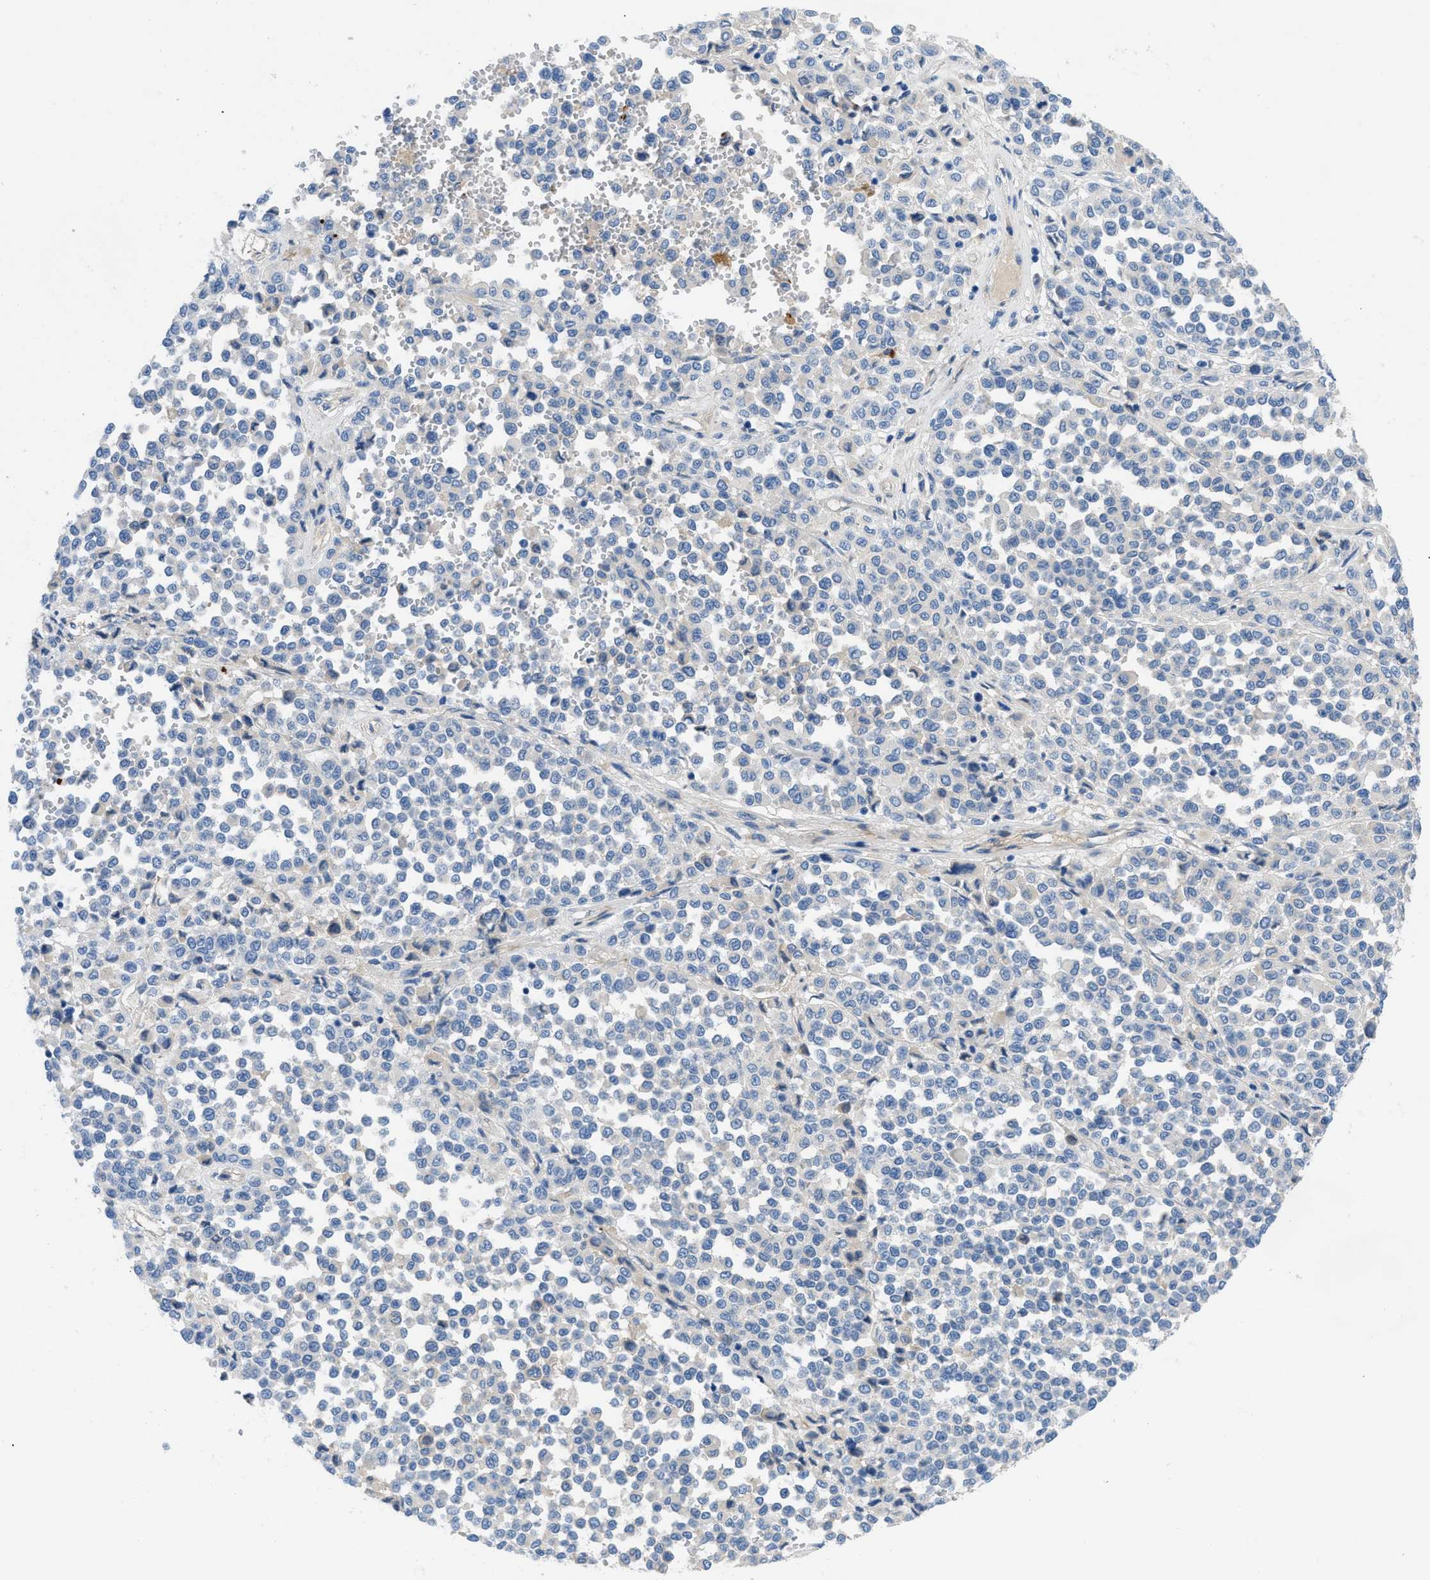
{"staining": {"intensity": "negative", "quantity": "none", "location": "none"}, "tissue": "melanoma", "cell_type": "Tumor cells", "image_type": "cancer", "snomed": [{"axis": "morphology", "description": "Malignant melanoma, Metastatic site"}, {"axis": "topography", "description": "Pancreas"}], "caption": "High magnification brightfield microscopy of melanoma stained with DAB (3,3'-diaminobenzidine) (brown) and counterstained with hematoxylin (blue): tumor cells show no significant expression.", "gene": "XCR1", "patient": {"sex": "female", "age": 30}}